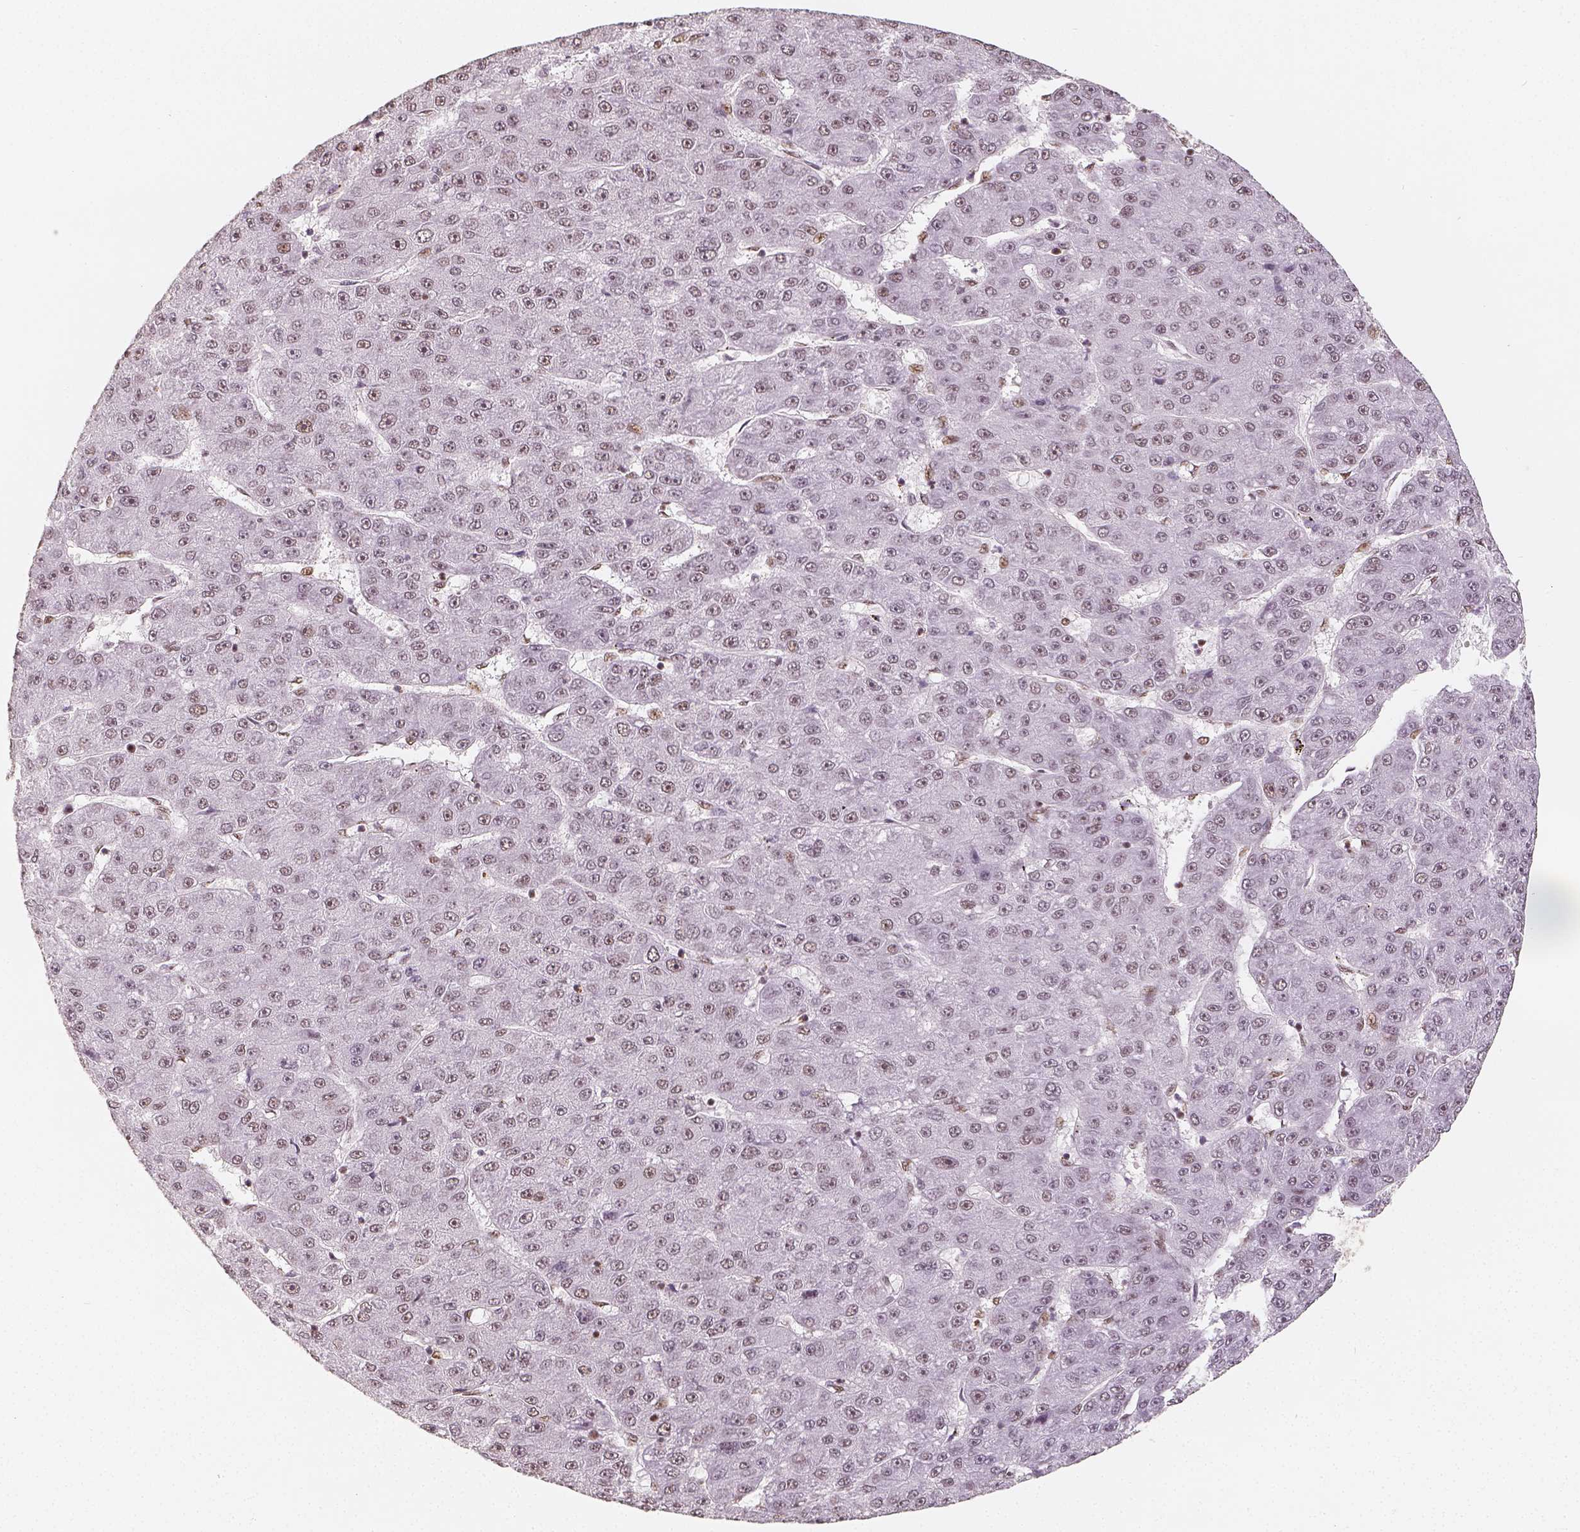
{"staining": {"intensity": "weak", "quantity": "25%-75%", "location": "nuclear"}, "tissue": "liver cancer", "cell_type": "Tumor cells", "image_type": "cancer", "snomed": [{"axis": "morphology", "description": "Carcinoma, Hepatocellular, NOS"}, {"axis": "topography", "description": "Liver"}], "caption": "The immunohistochemical stain labels weak nuclear staining in tumor cells of liver cancer tissue.", "gene": "HDAC1", "patient": {"sex": "male", "age": 67}}